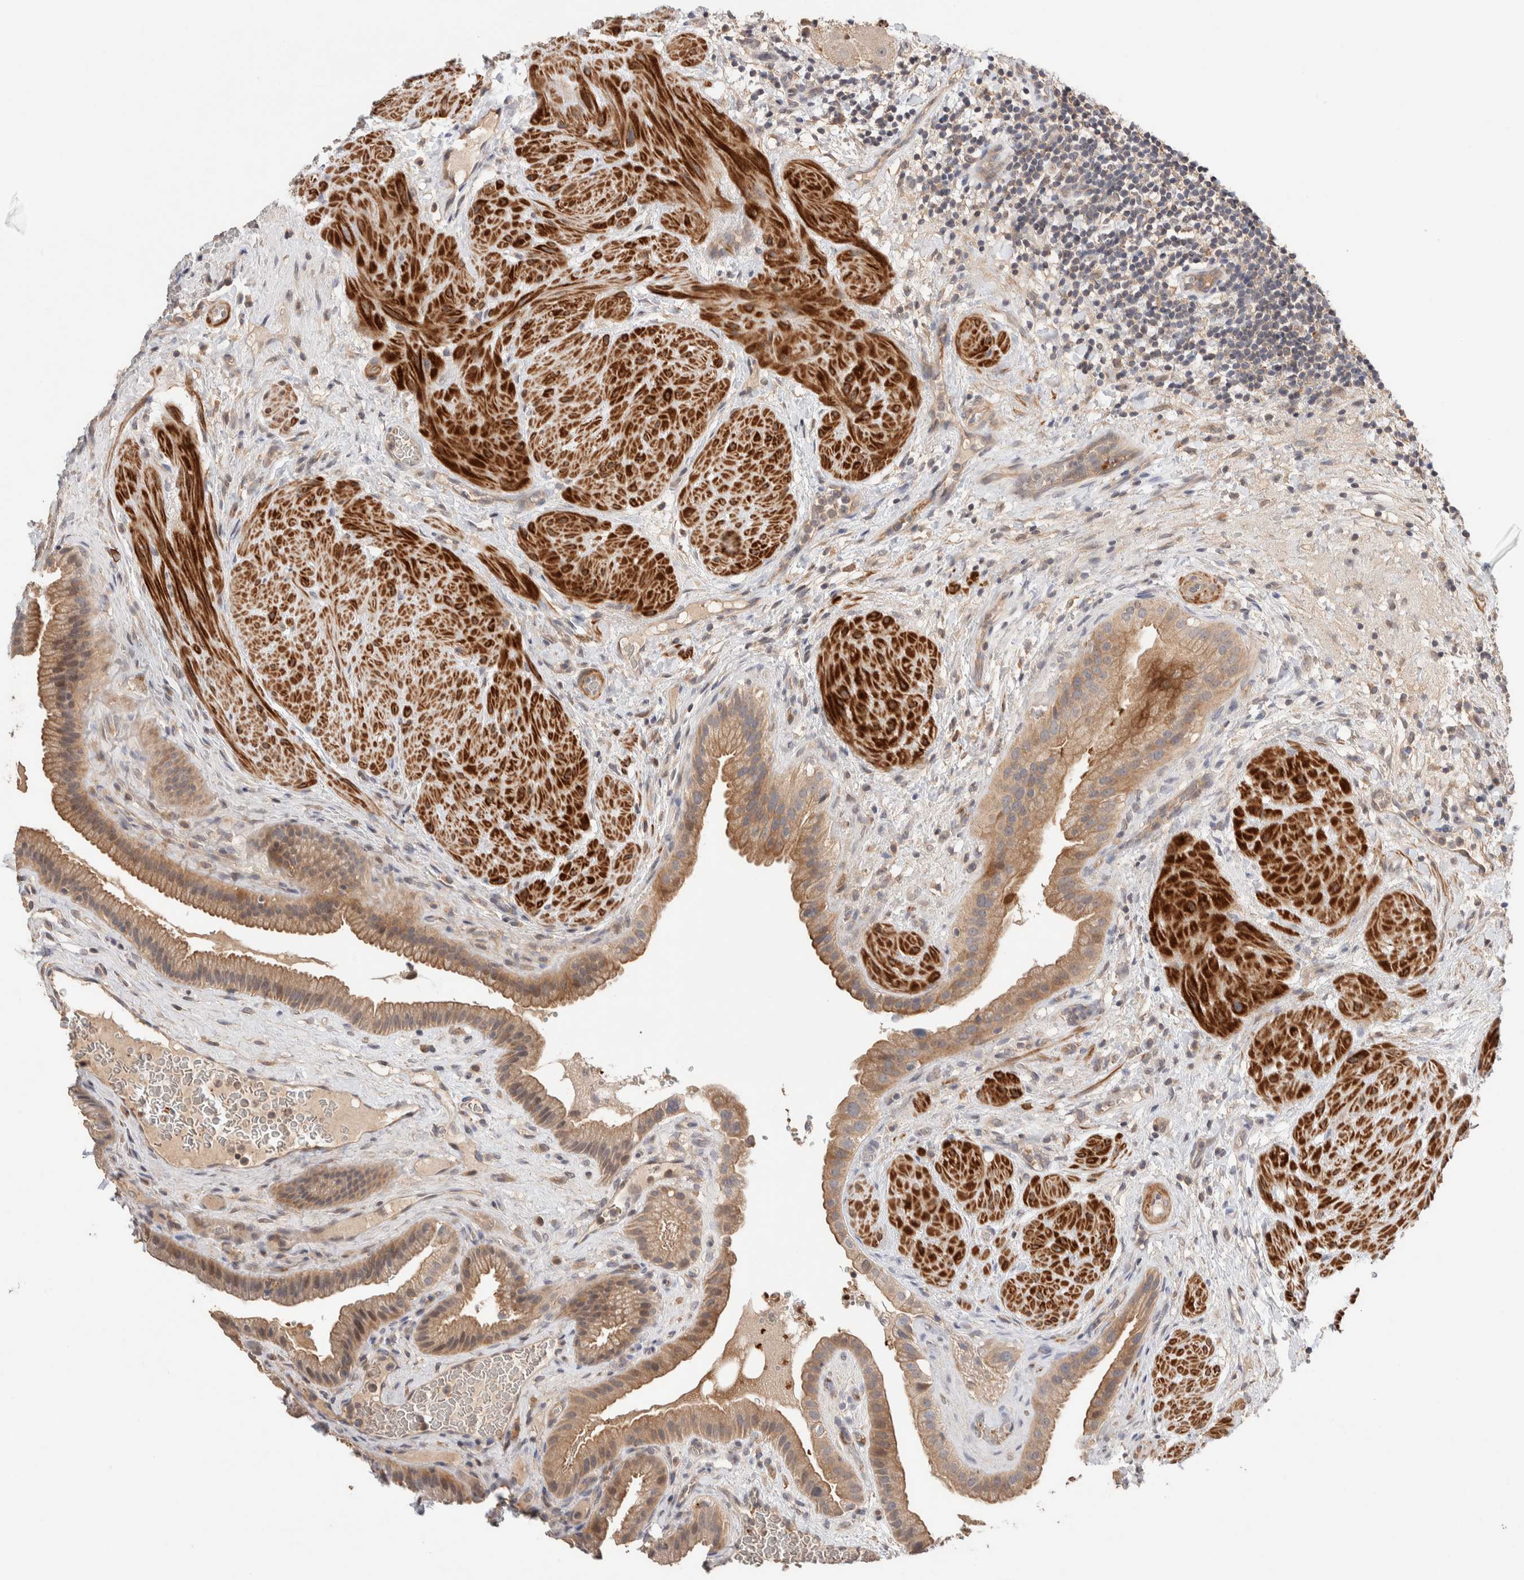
{"staining": {"intensity": "moderate", "quantity": ">75%", "location": "cytoplasmic/membranous"}, "tissue": "gallbladder", "cell_type": "Glandular cells", "image_type": "normal", "snomed": [{"axis": "morphology", "description": "Normal tissue, NOS"}, {"axis": "topography", "description": "Gallbladder"}], "caption": "Moderate cytoplasmic/membranous staining for a protein is appreciated in approximately >75% of glandular cells of unremarkable gallbladder using IHC.", "gene": "WDR91", "patient": {"sex": "male", "age": 49}}